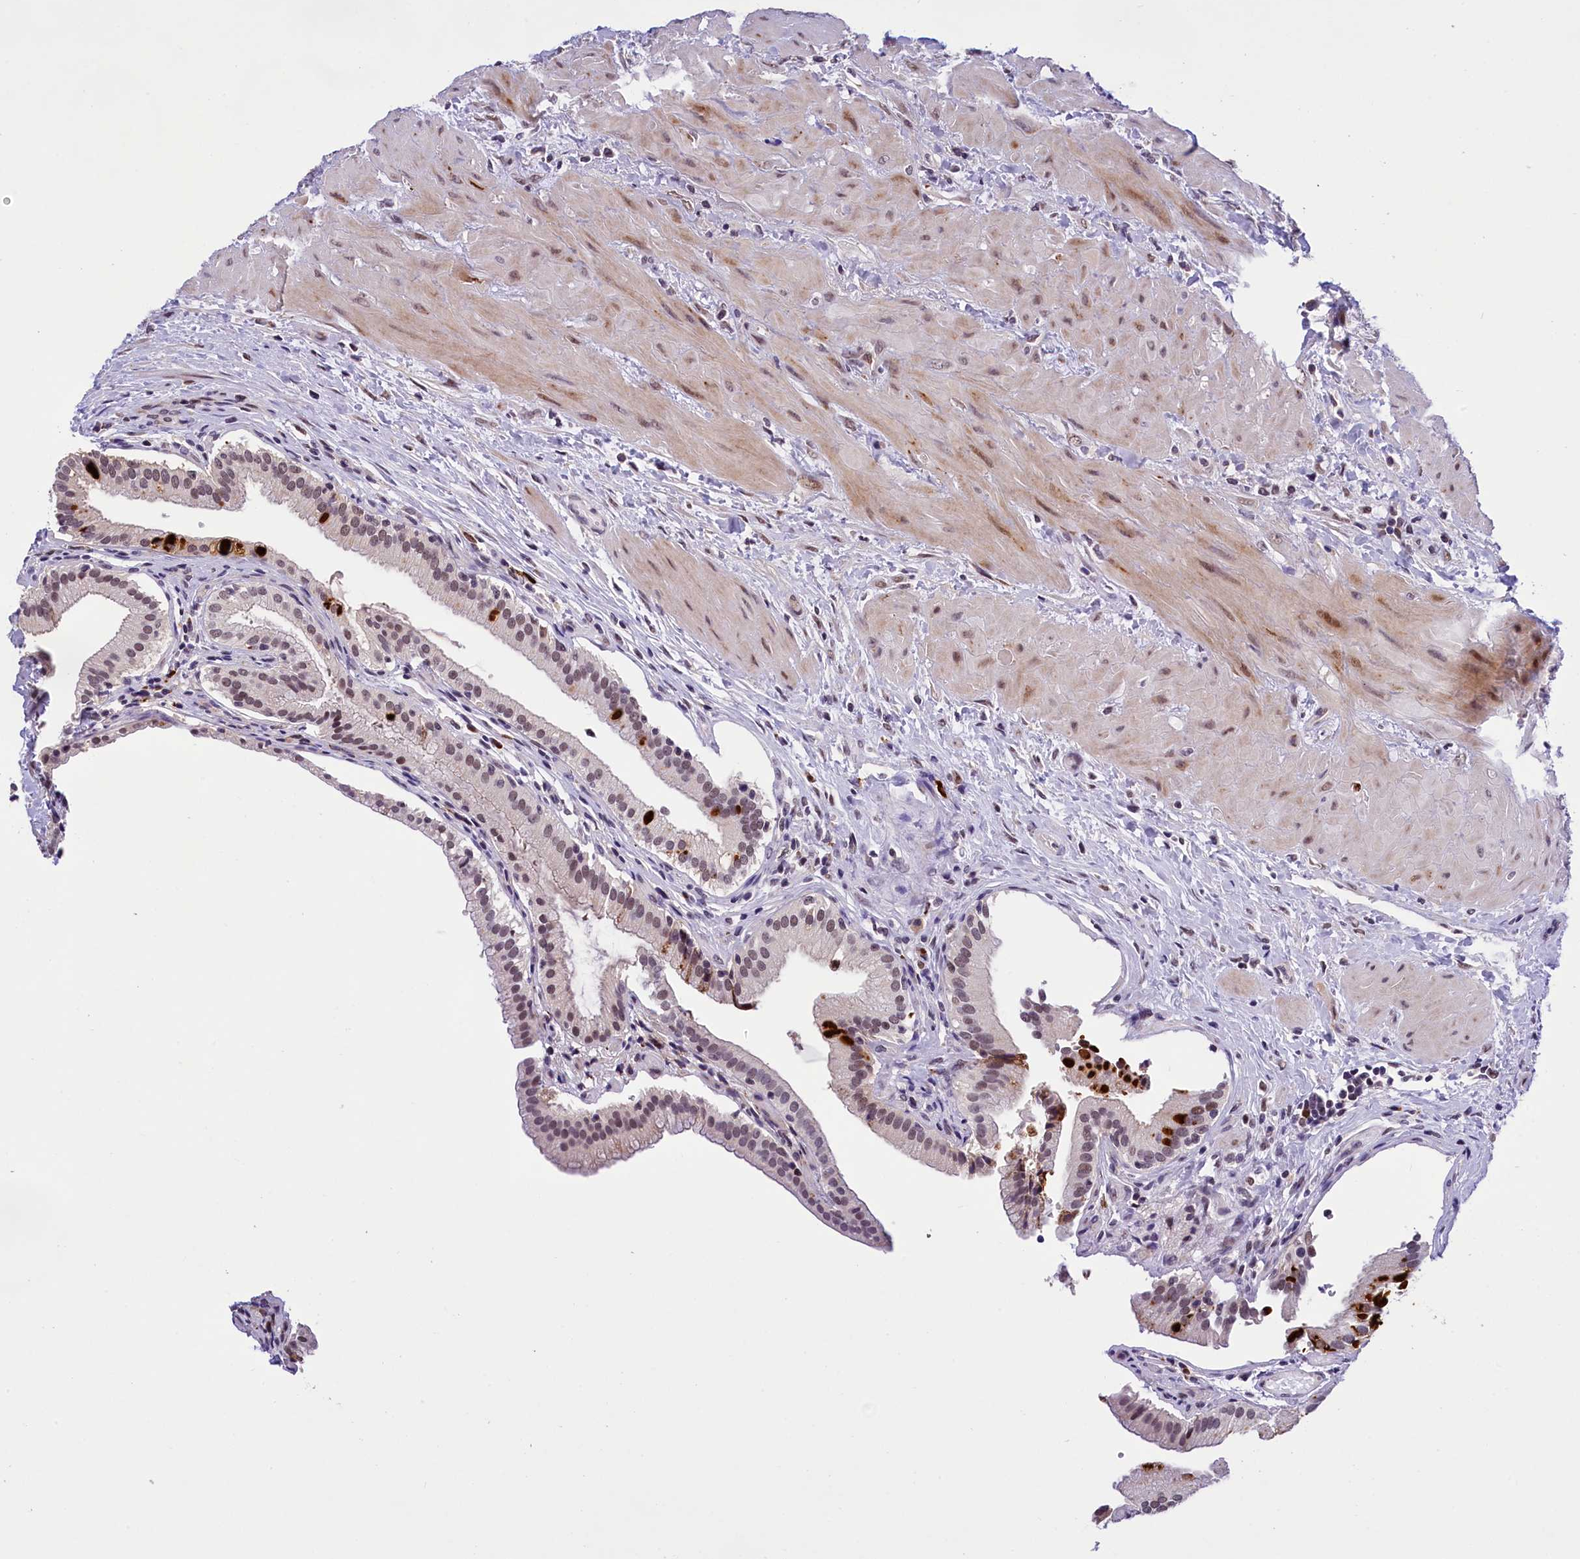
{"staining": {"intensity": "weak", "quantity": "25%-75%", "location": "nuclear"}, "tissue": "gallbladder", "cell_type": "Glandular cells", "image_type": "normal", "snomed": [{"axis": "morphology", "description": "Normal tissue, NOS"}, {"axis": "topography", "description": "Gallbladder"}], "caption": "Immunohistochemical staining of normal human gallbladder demonstrates weak nuclear protein expression in about 25%-75% of glandular cells.", "gene": "FBXO45", "patient": {"sex": "male", "age": 24}}